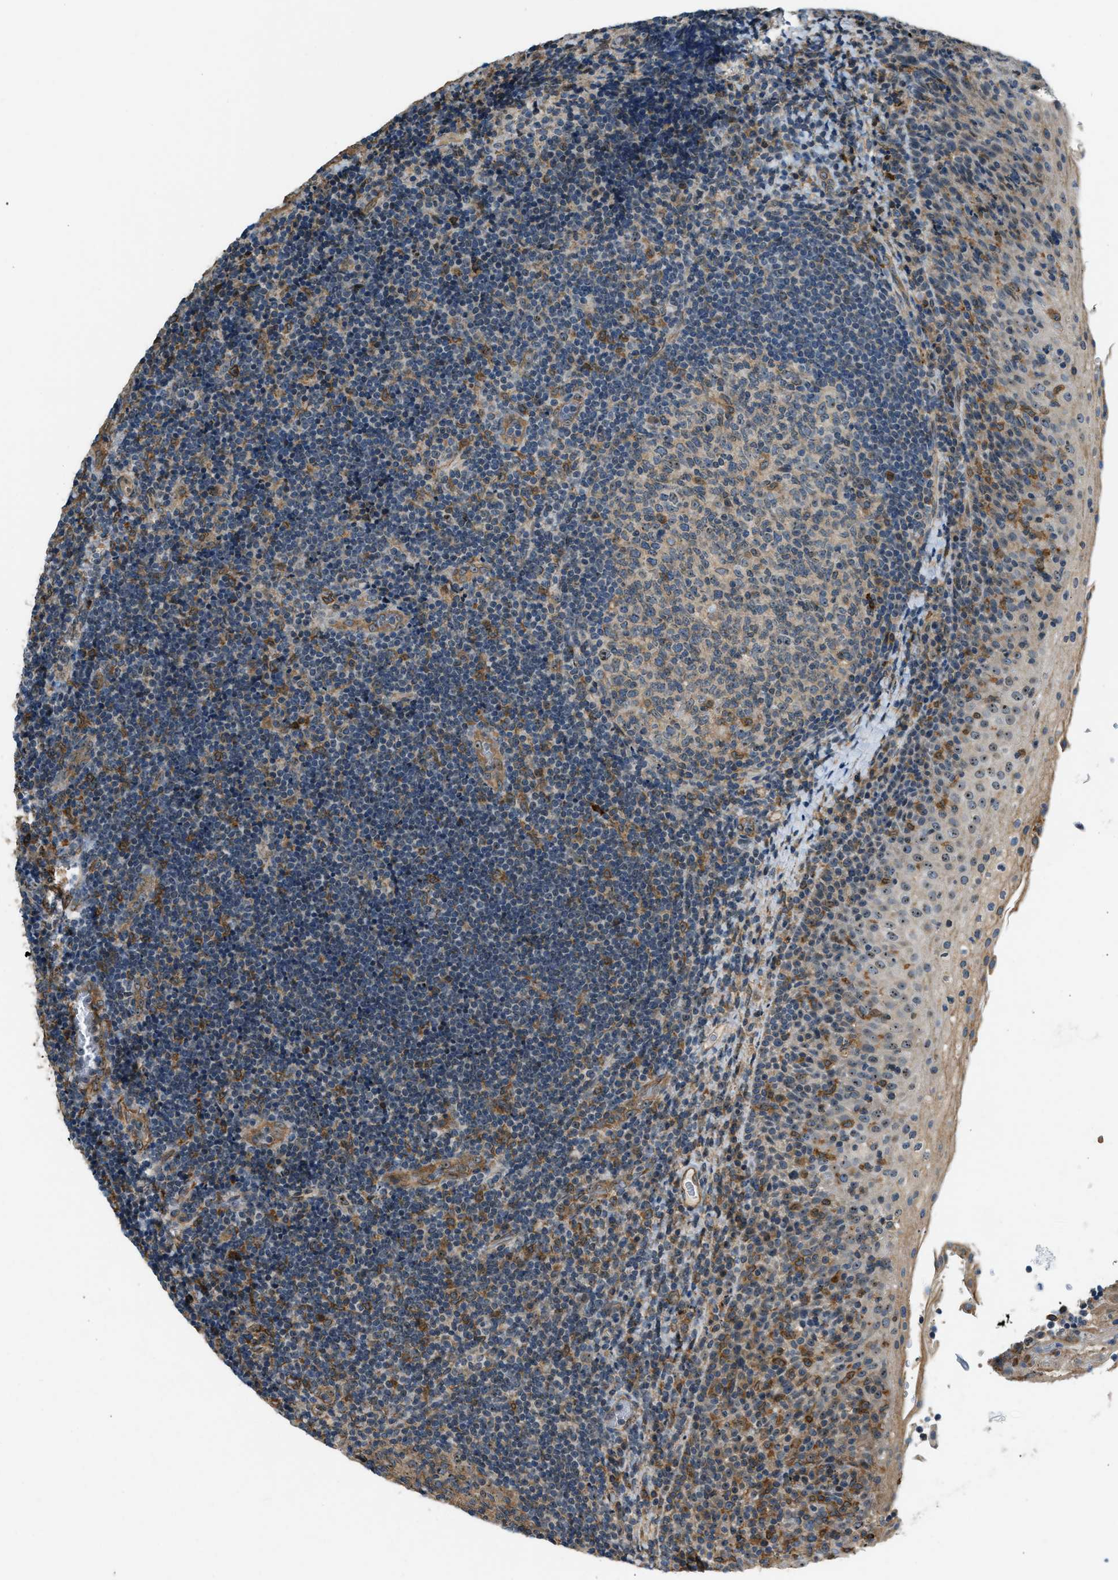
{"staining": {"intensity": "moderate", "quantity": "<25%", "location": "cytoplasmic/membranous"}, "tissue": "lymphoma", "cell_type": "Tumor cells", "image_type": "cancer", "snomed": [{"axis": "morphology", "description": "Malignant lymphoma, non-Hodgkin's type, High grade"}, {"axis": "topography", "description": "Tonsil"}], "caption": "Brown immunohistochemical staining in lymphoma displays moderate cytoplasmic/membranous expression in approximately <25% of tumor cells.", "gene": "OS9", "patient": {"sex": "female", "age": 36}}